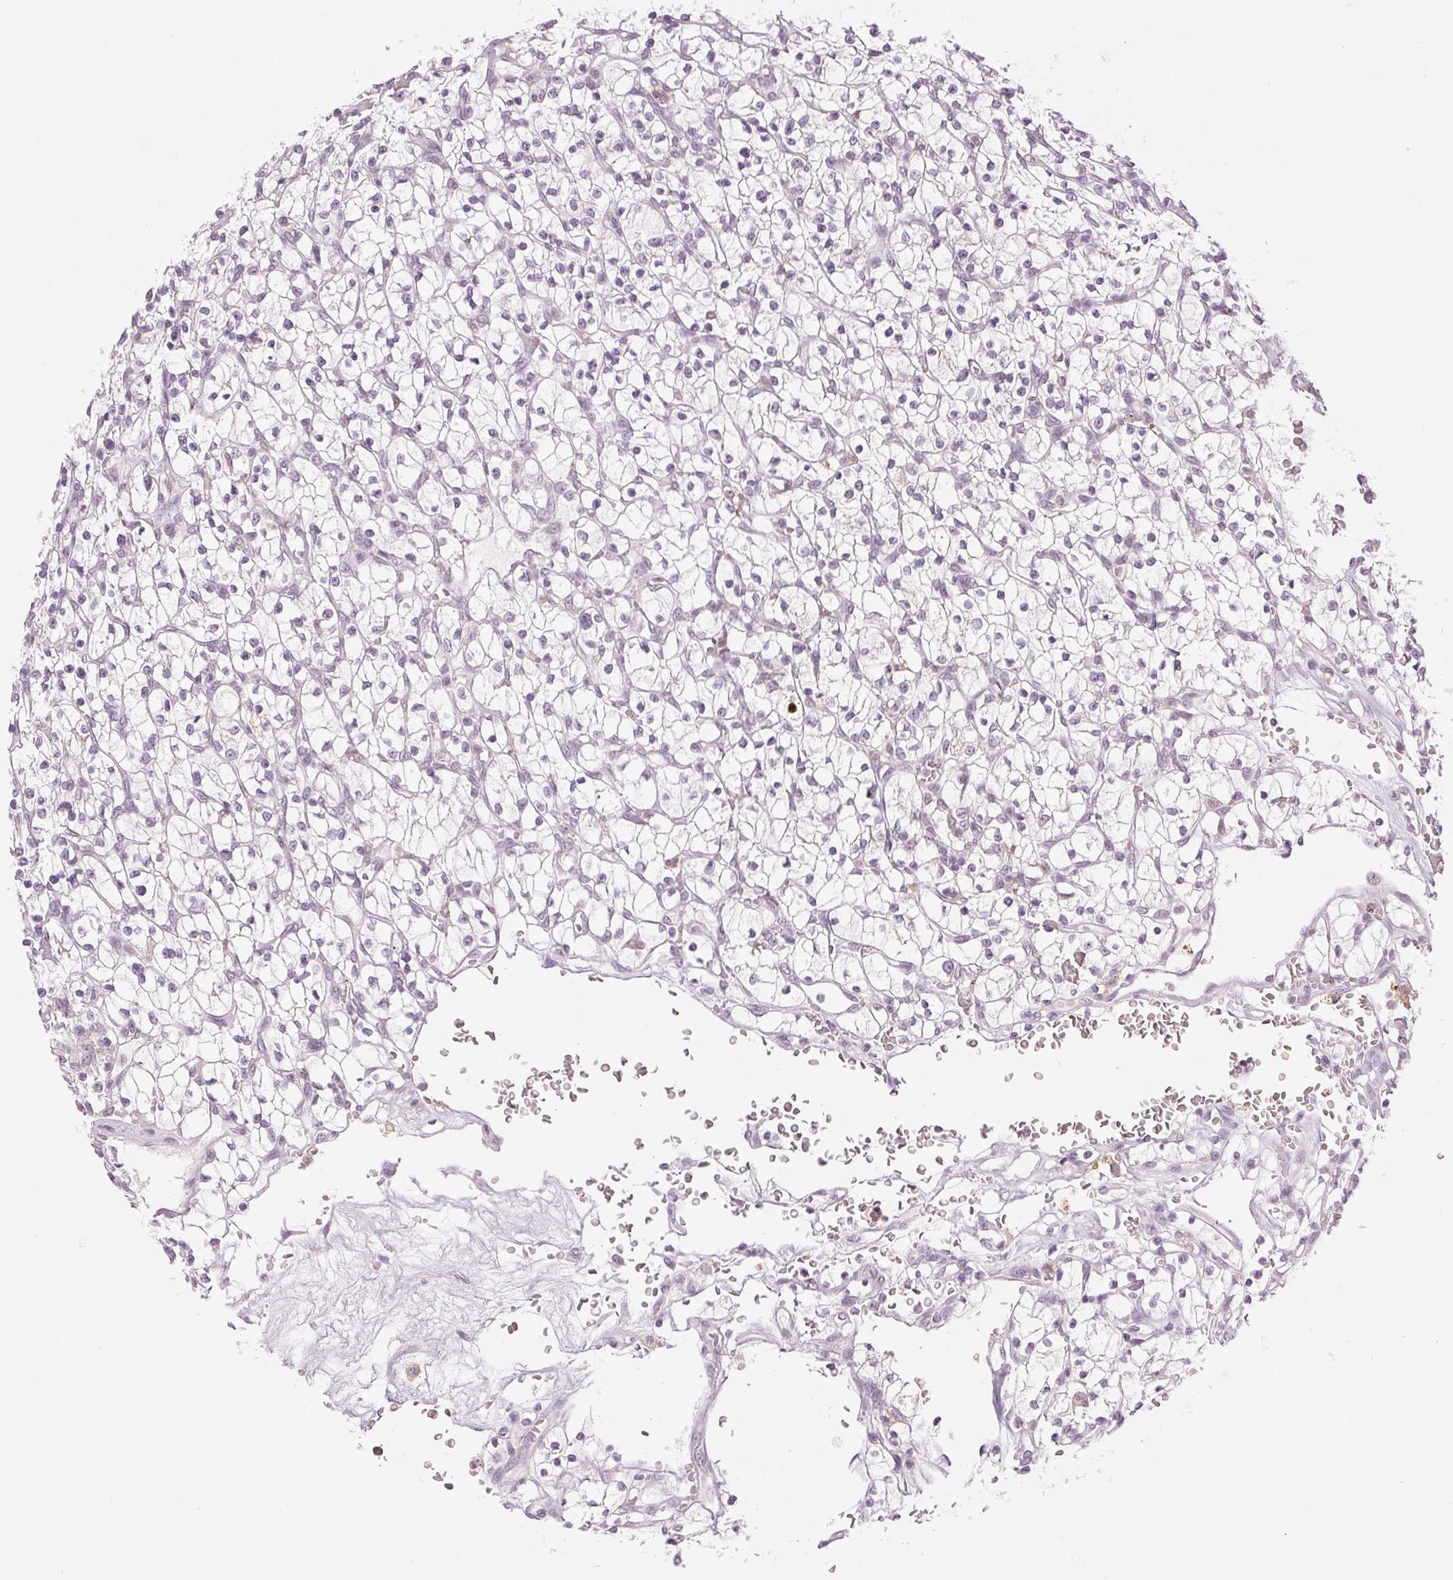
{"staining": {"intensity": "negative", "quantity": "none", "location": "none"}, "tissue": "renal cancer", "cell_type": "Tumor cells", "image_type": "cancer", "snomed": [{"axis": "morphology", "description": "Adenocarcinoma, NOS"}, {"axis": "topography", "description": "Kidney"}], "caption": "Immunohistochemical staining of renal cancer (adenocarcinoma) demonstrates no significant staining in tumor cells.", "gene": "AIF1L", "patient": {"sex": "female", "age": 64}}